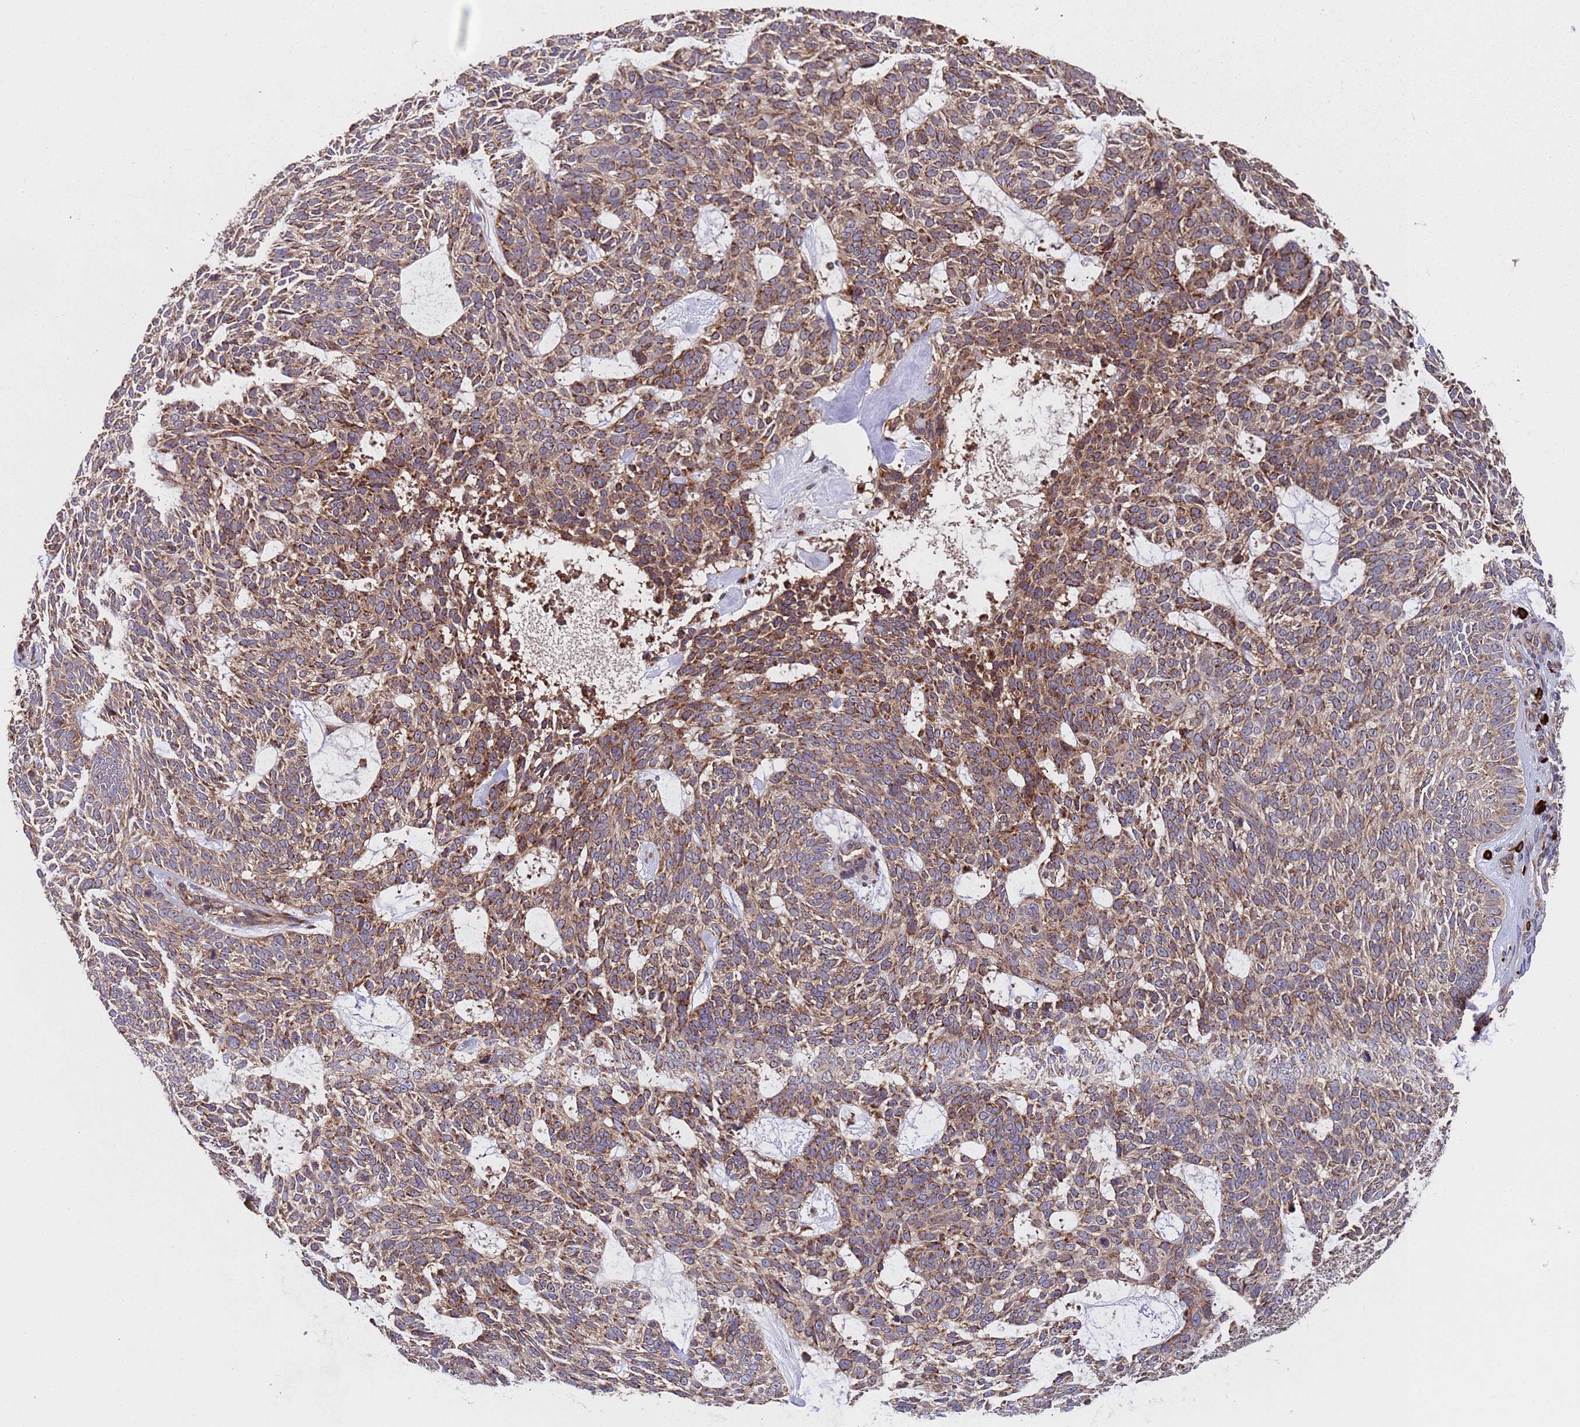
{"staining": {"intensity": "moderate", "quantity": ">75%", "location": "cytoplasmic/membranous"}, "tissue": "skin cancer", "cell_type": "Tumor cells", "image_type": "cancer", "snomed": [{"axis": "morphology", "description": "Basal cell carcinoma"}, {"axis": "topography", "description": "Skin"}], "caption": "Skin basal cell carcinoma stained with immunohistochemistry reveals moderate cytoplasmic/membranous staining in about >75% of tumor cells.", "gene": "TSR3", "patient": {"sex": "male", "age": 75}}